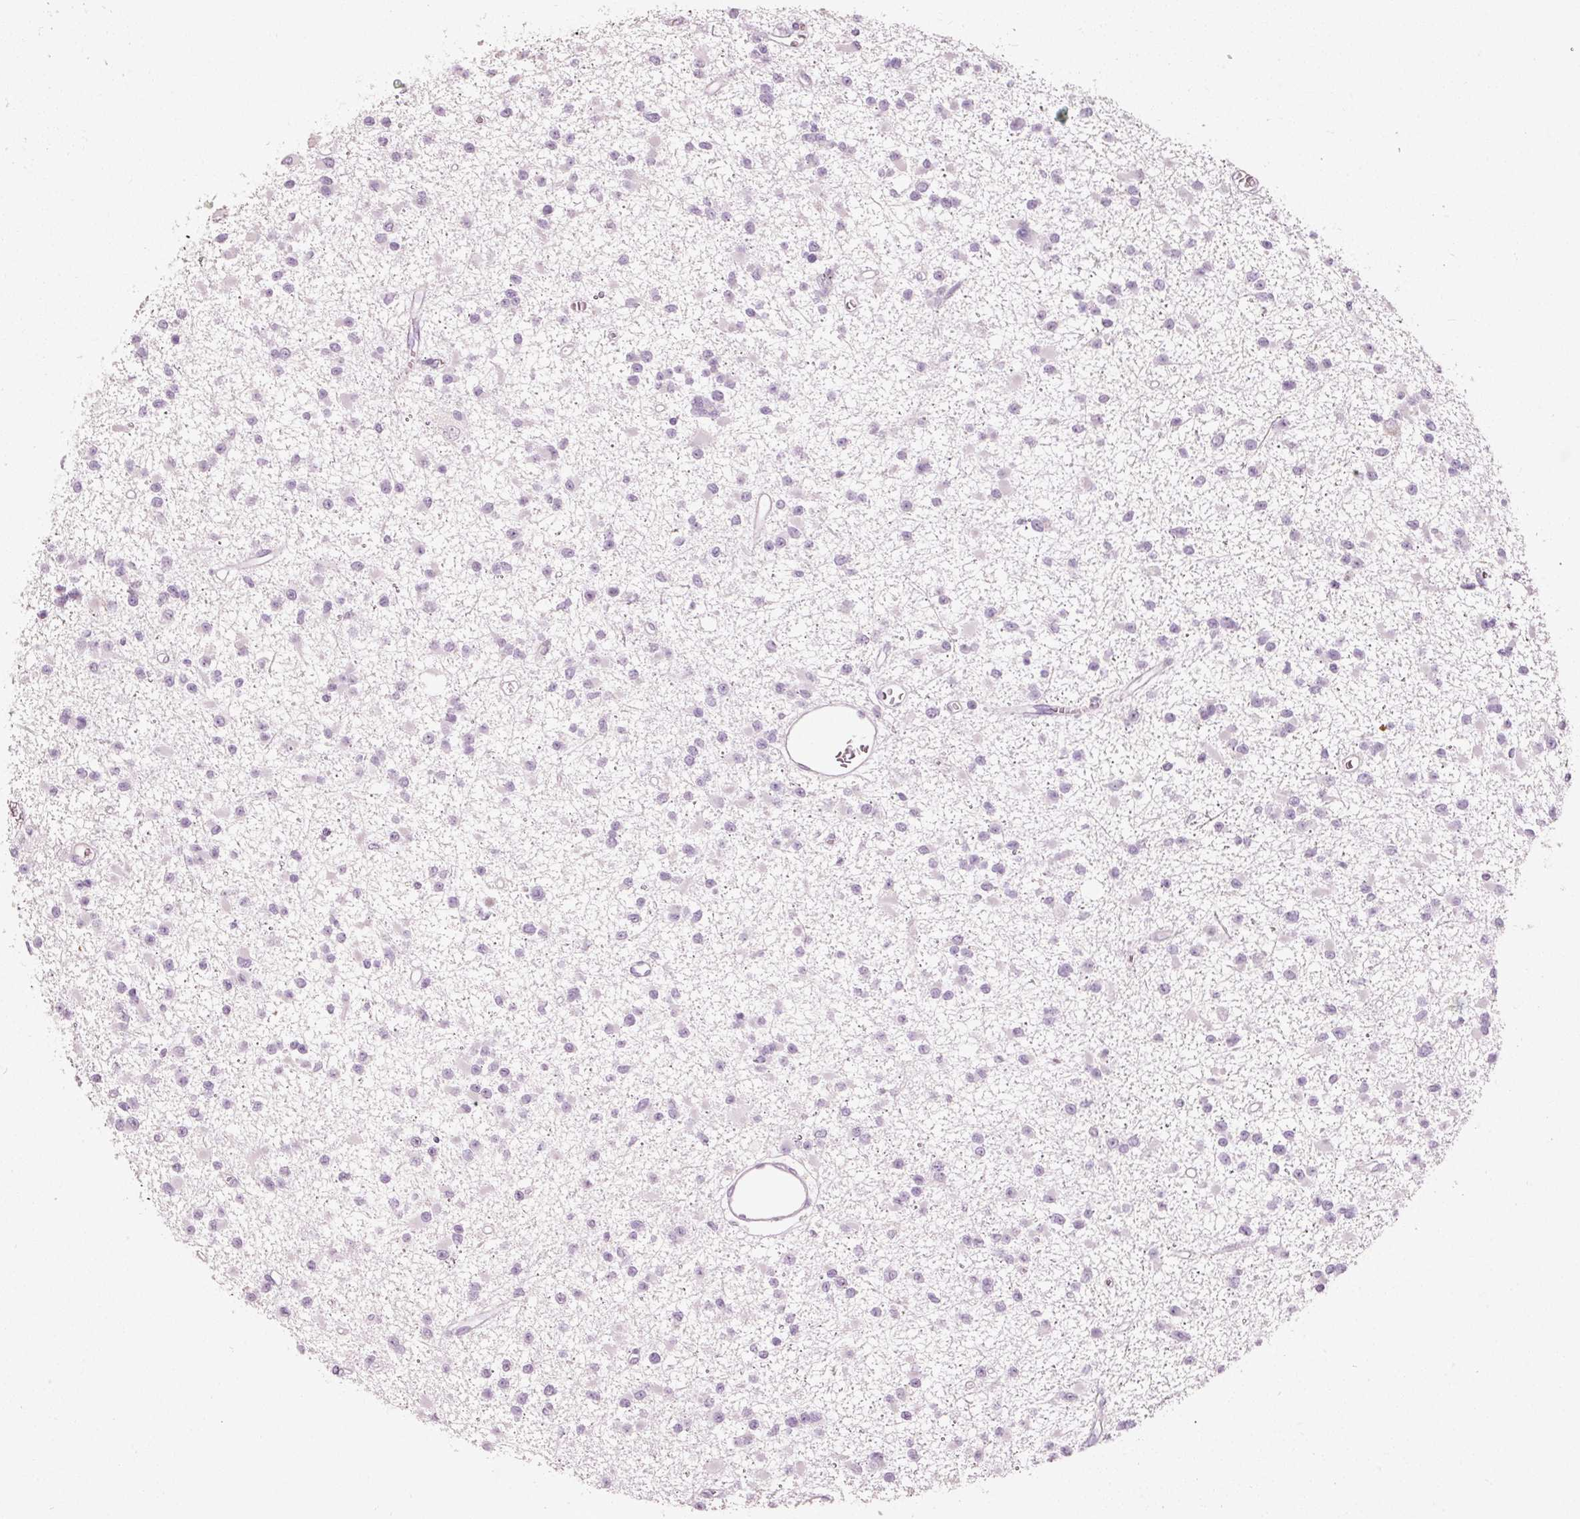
{"staining": {"intensity": "negative", "quantity": "none", "location": "none"}, "tissue": "glioma", "cell_type": "Tumor cells", "image_type": "cancer", "snomed": [{"axis": "morphology", "description": "Glioma, malignant, Low grade"}, {"axis": "topography", "description": "Brain"}], "caption": "IHC micrograph of neoplastic tissue: human malignant low-grade glioma stained with DAB shows no significant protein staining in tumor cells.", "gene": "MUC5AC", "patient": {"sex": "female", "age": 22}}